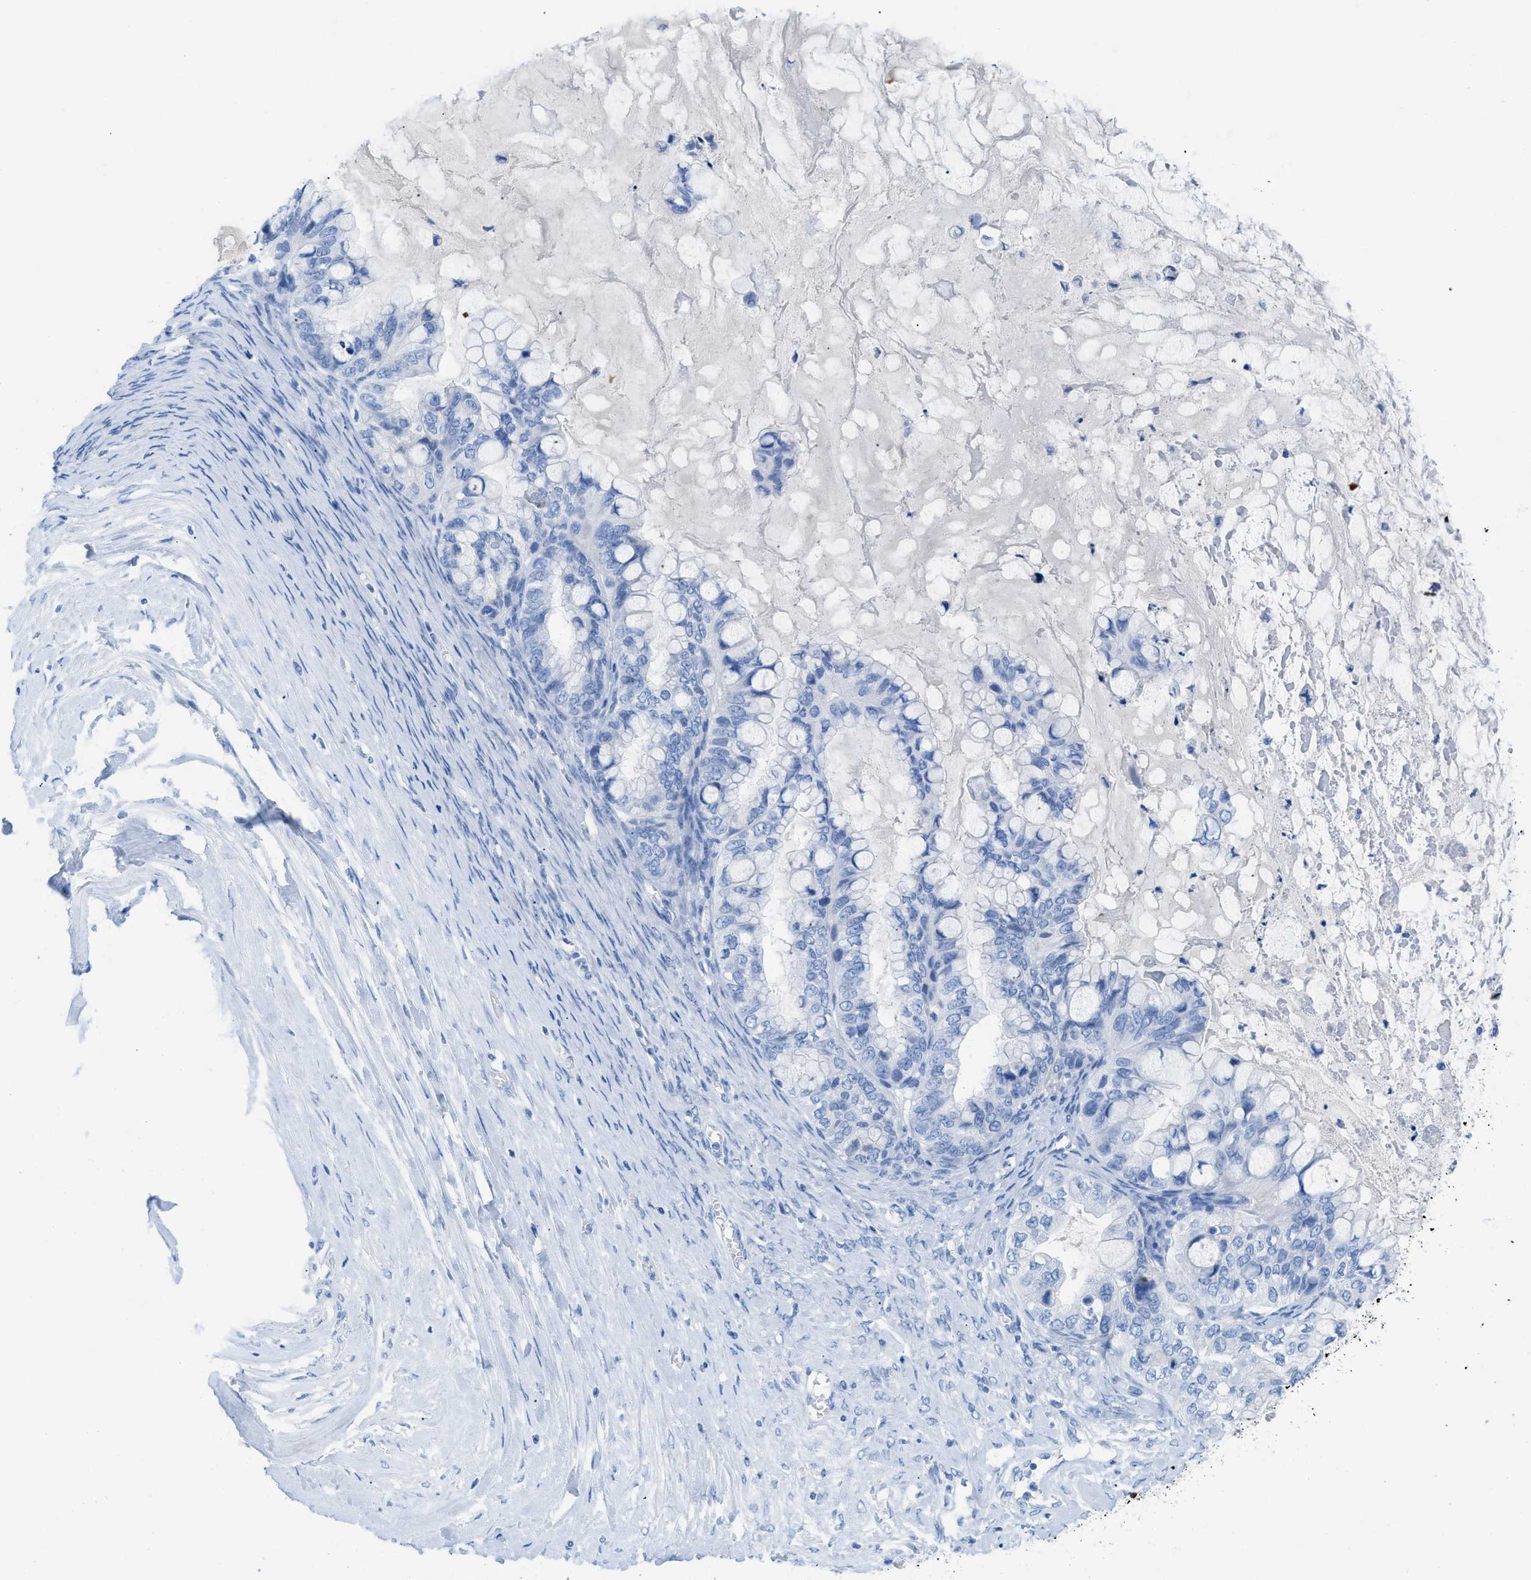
{"staining": {"intensity": "negative", "quantity": "none", "location": "none"}, "tissue": "ovarian cancer", "cell_type": "Tumor cells", "image_type": "cancer", "snomed": [{"axis": "morphology", "description": "Cystadenocarcinoma, mucinous, NOS"}, {"axis": "topography", "description": "Ovary"}], "caption": "The IHC image has no significant expression in tumor cells of ovarian mucinous cystadenocarcinoma tissue.", "gene": "TCL1A", "patient": {"sex": "female", "age": 80}}